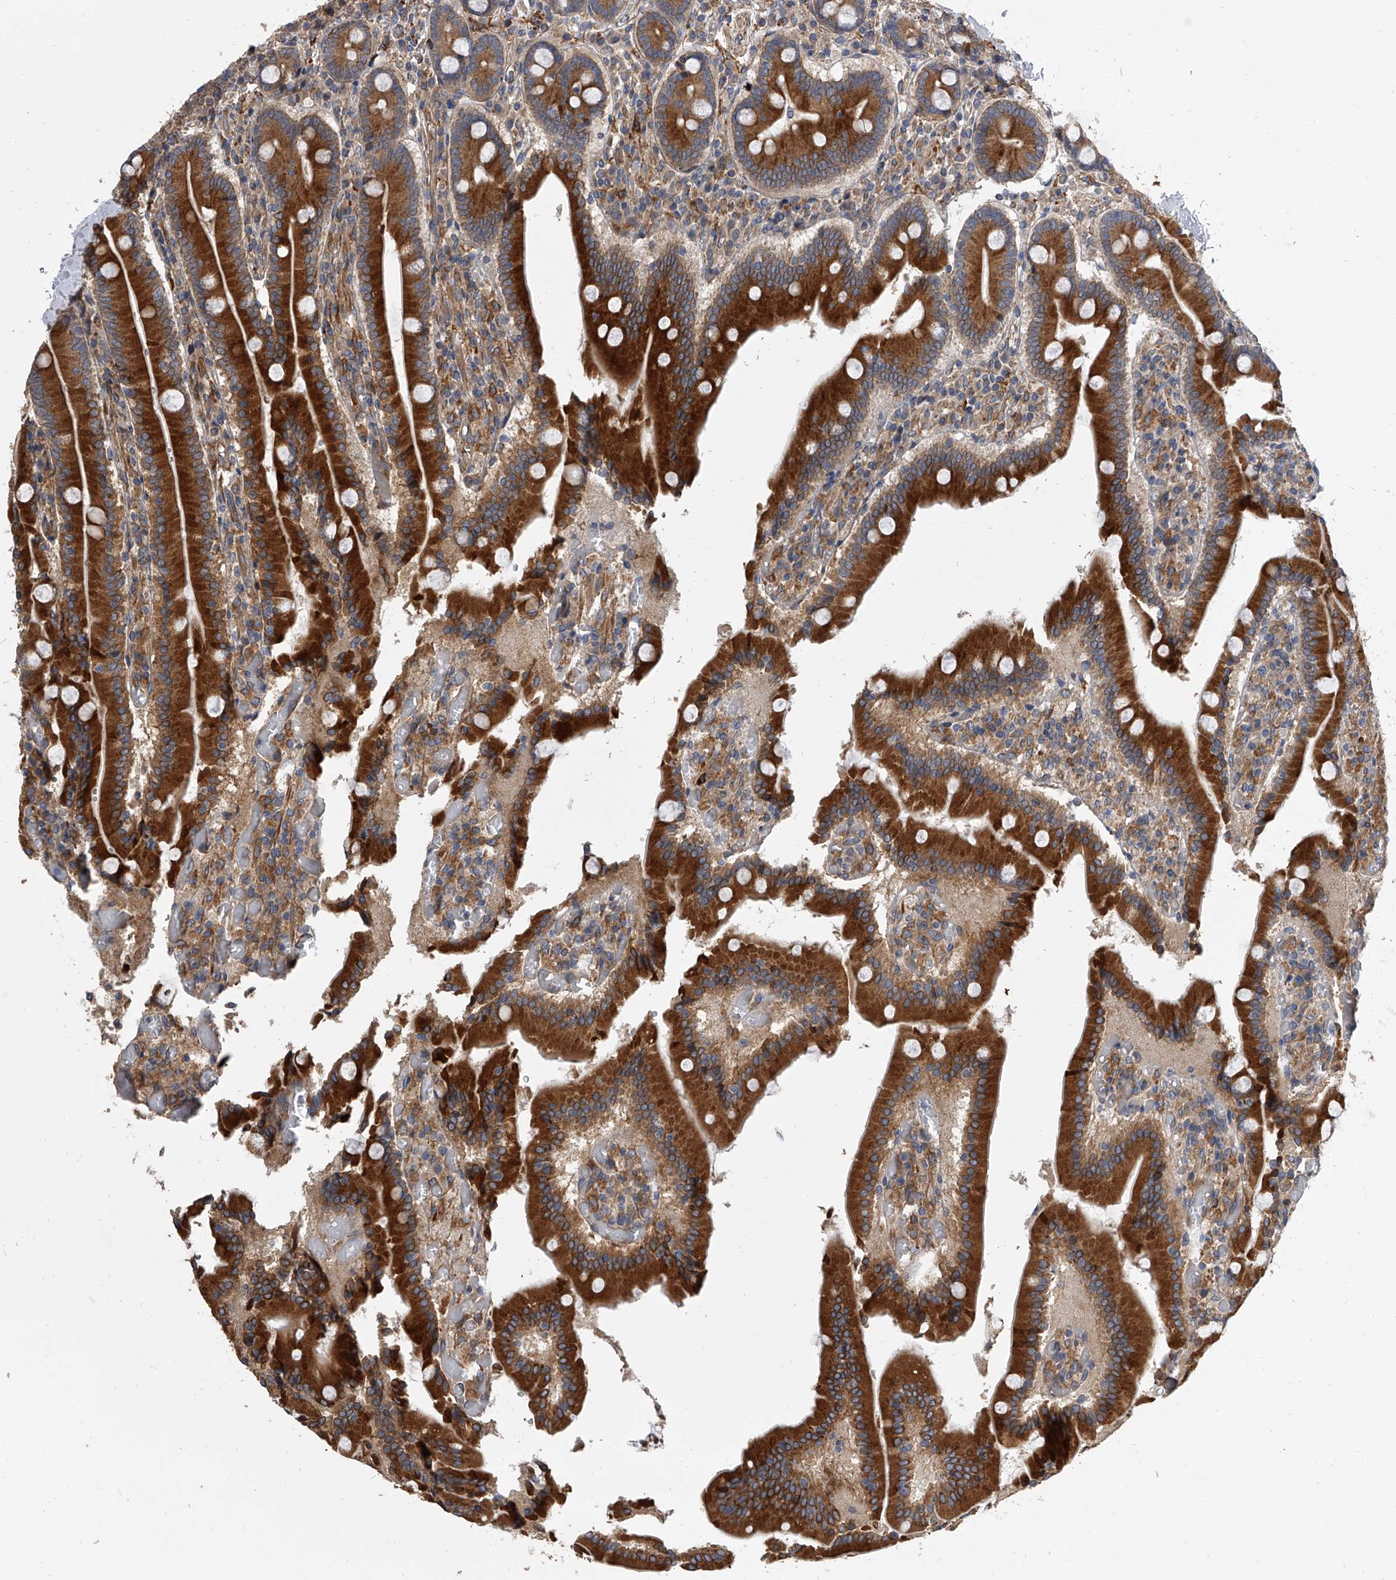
{"staining": {"intensity": "strong", "quantity": "25%-75%", "location": "cytoplasmic/membranous"}, "tissue": "duodenum", "cell_type": "Glandular cells", "image_type": "normal", "snomed": [{"axis": "morphology", "description": "Normal tissue, NOS"}, {"axis": "topography", "description": "Duodenum"}], "caption": "The histopathology image exhibits a brown stain indicating the presence of a protein in the cytoplasmic/membranous of glandular cells in duodenum. (Stains: DAB (3,3'-diaminobenzidine) in brown, nuclei in blue, Microscopy: brightfield microscopy at high magnification).", "gene": "EXOC4", "patient": {"sex": "female", "age": 62}}